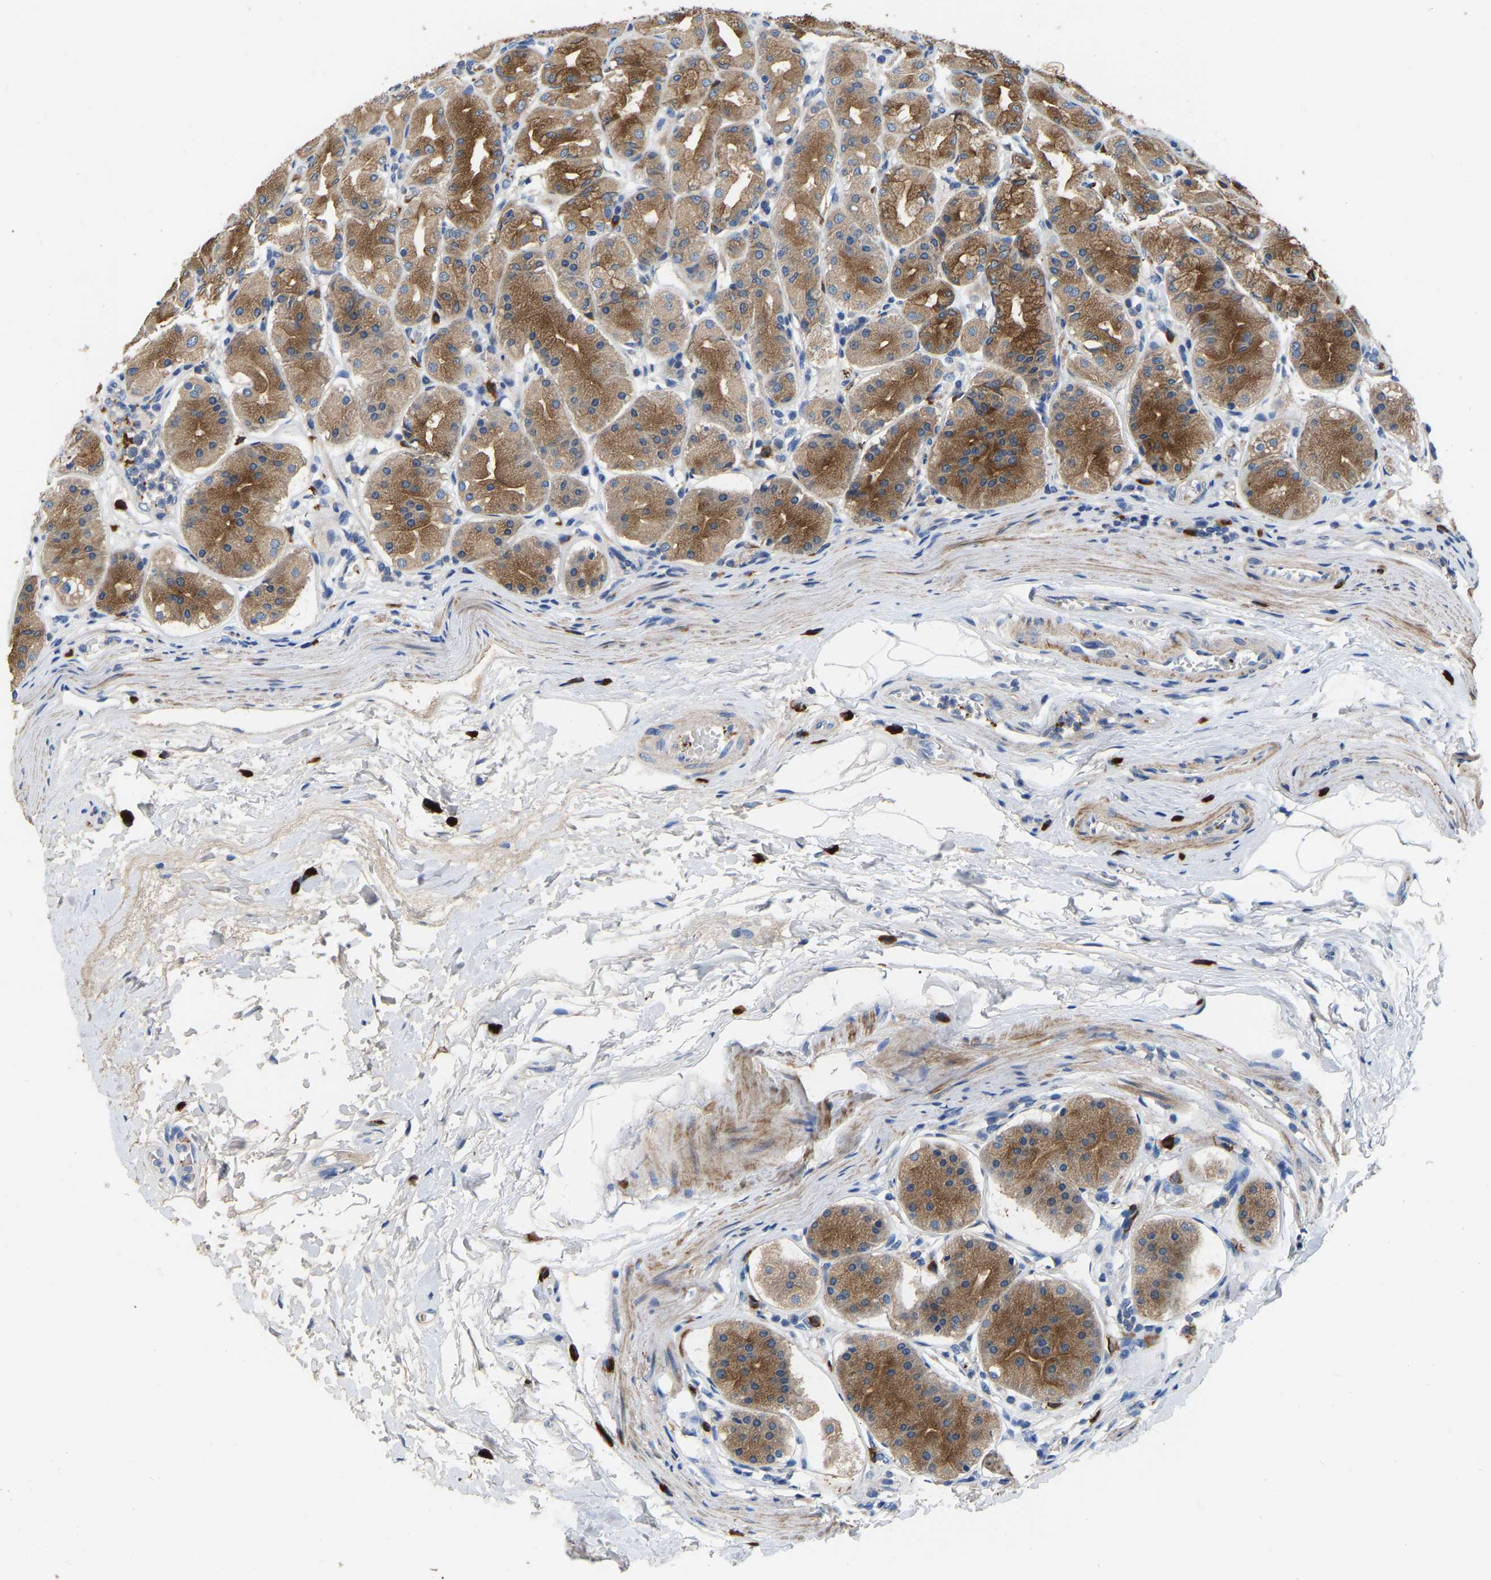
{"staining": {"intensity": "strong", "quantity": ">75%", "location": "cytoplasmic/membranous"}, "tissue": "stomach", "cell_type": "Glandular cells", "image_type": "normal", "snomed": [{"axis": "morphology", "description": "Normal tissue, NOS"}, {"axis": "topography", "description": "Stomach"}, {"axis": "topography", "description": "Stomach, lower"}], "caption": "Immunohistochemical staining of normal stomach demonstrates >75% levels of strong cytoplasmic/membranous protein positivity in about >75% of glandular cells. The staining was performed using DAB (3,3'-diaminobenzidine) to visualize the protein expression in brown, while the nuclei were stained in blue with hematoxylin (Magnification: 20x).", "gene": "RAB27B", "patient": {"sex": "female", "age": 56}}